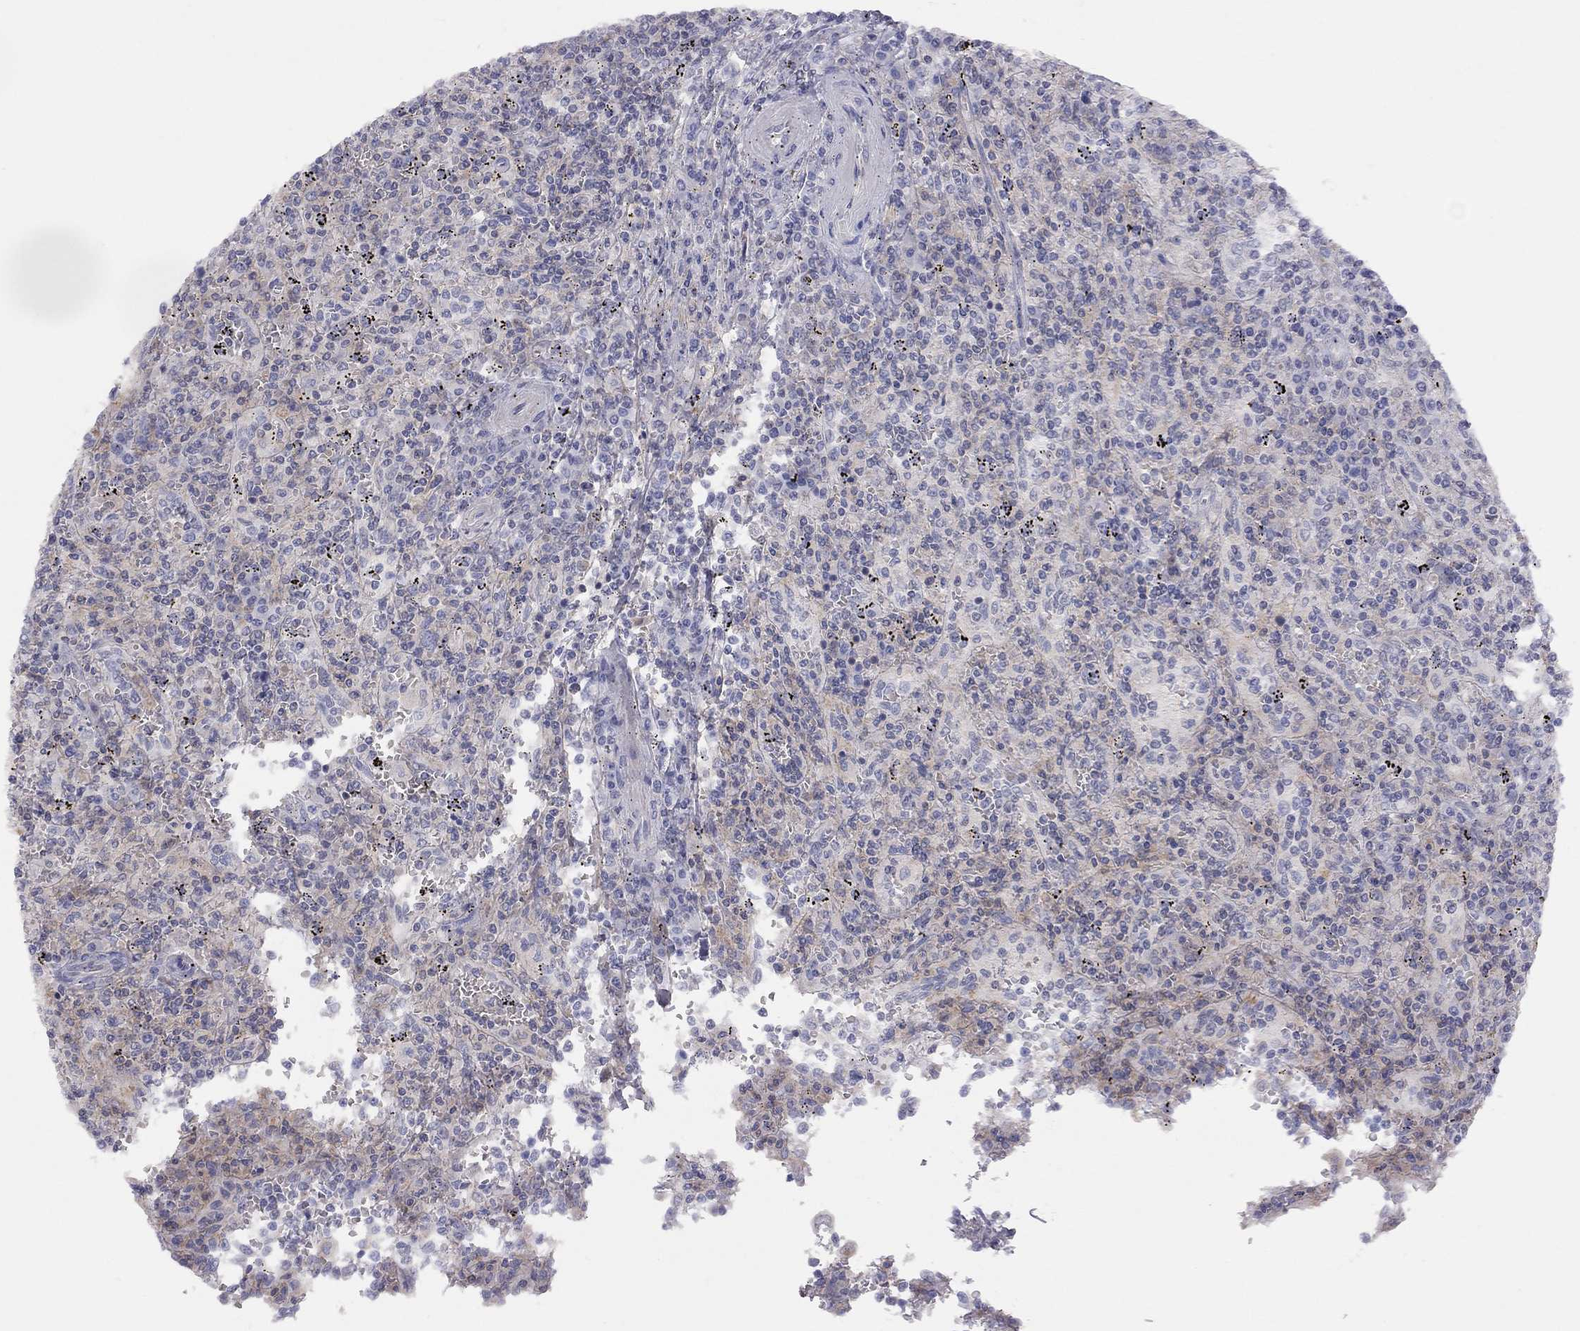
{"staining": {"intensity": "negative", "quantity": "none", "location": "none"}, "tissue": "lymphoma", "cell_type": "Tumor cells", "image_type": "cancer", "snomed": [{"axis": "morphology", "description": "Malignant lymphoma, non-Hodgkin's type, Low grade"}, {"axis": "topography", "description": "Spleen"}], "caption": "Tumor cells are negative for brown protein staining in lymphoma.", "gene": "ADCYAP1", "patient": {"sex": "male", "age": 62}}